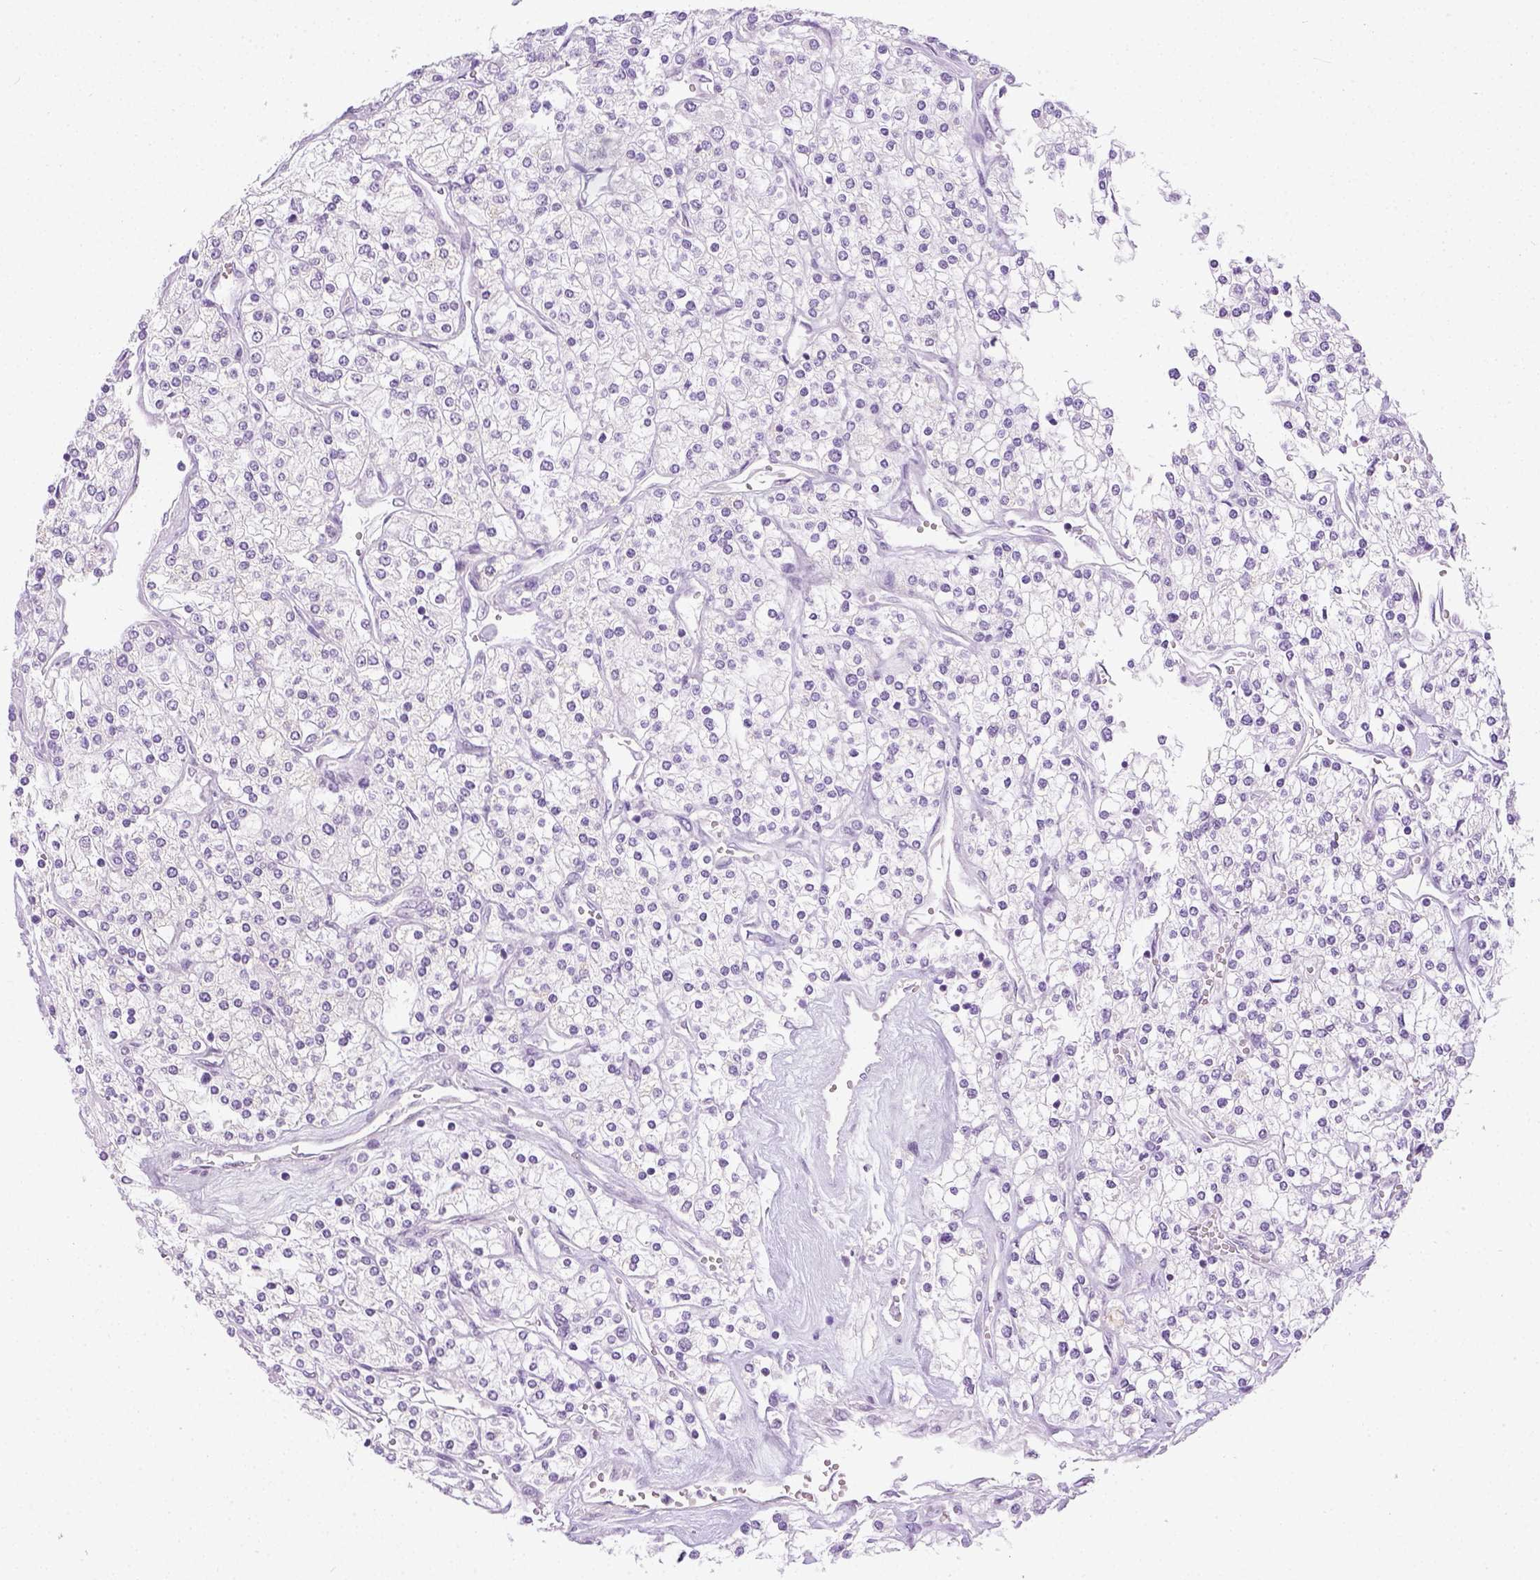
{"staining": {"intensity": "negative", "quantity": "none", "location": "none"}, "tissue": "renal cancer", "cell_type": "Tumor cells", "image_type": "cancer", "snomed": [{"axis": "morphology", "description": "Adenocarcinoma, NOS"}, {"axis": "topography", "description": "Kidney"}], "caption": "Immunohistochemical staining of human renal cancer (adenocarcinoma) shows no significant positivity in tumor cells.", "gene": "LGSN", "patient": {"sex": "male", "age": 80}}